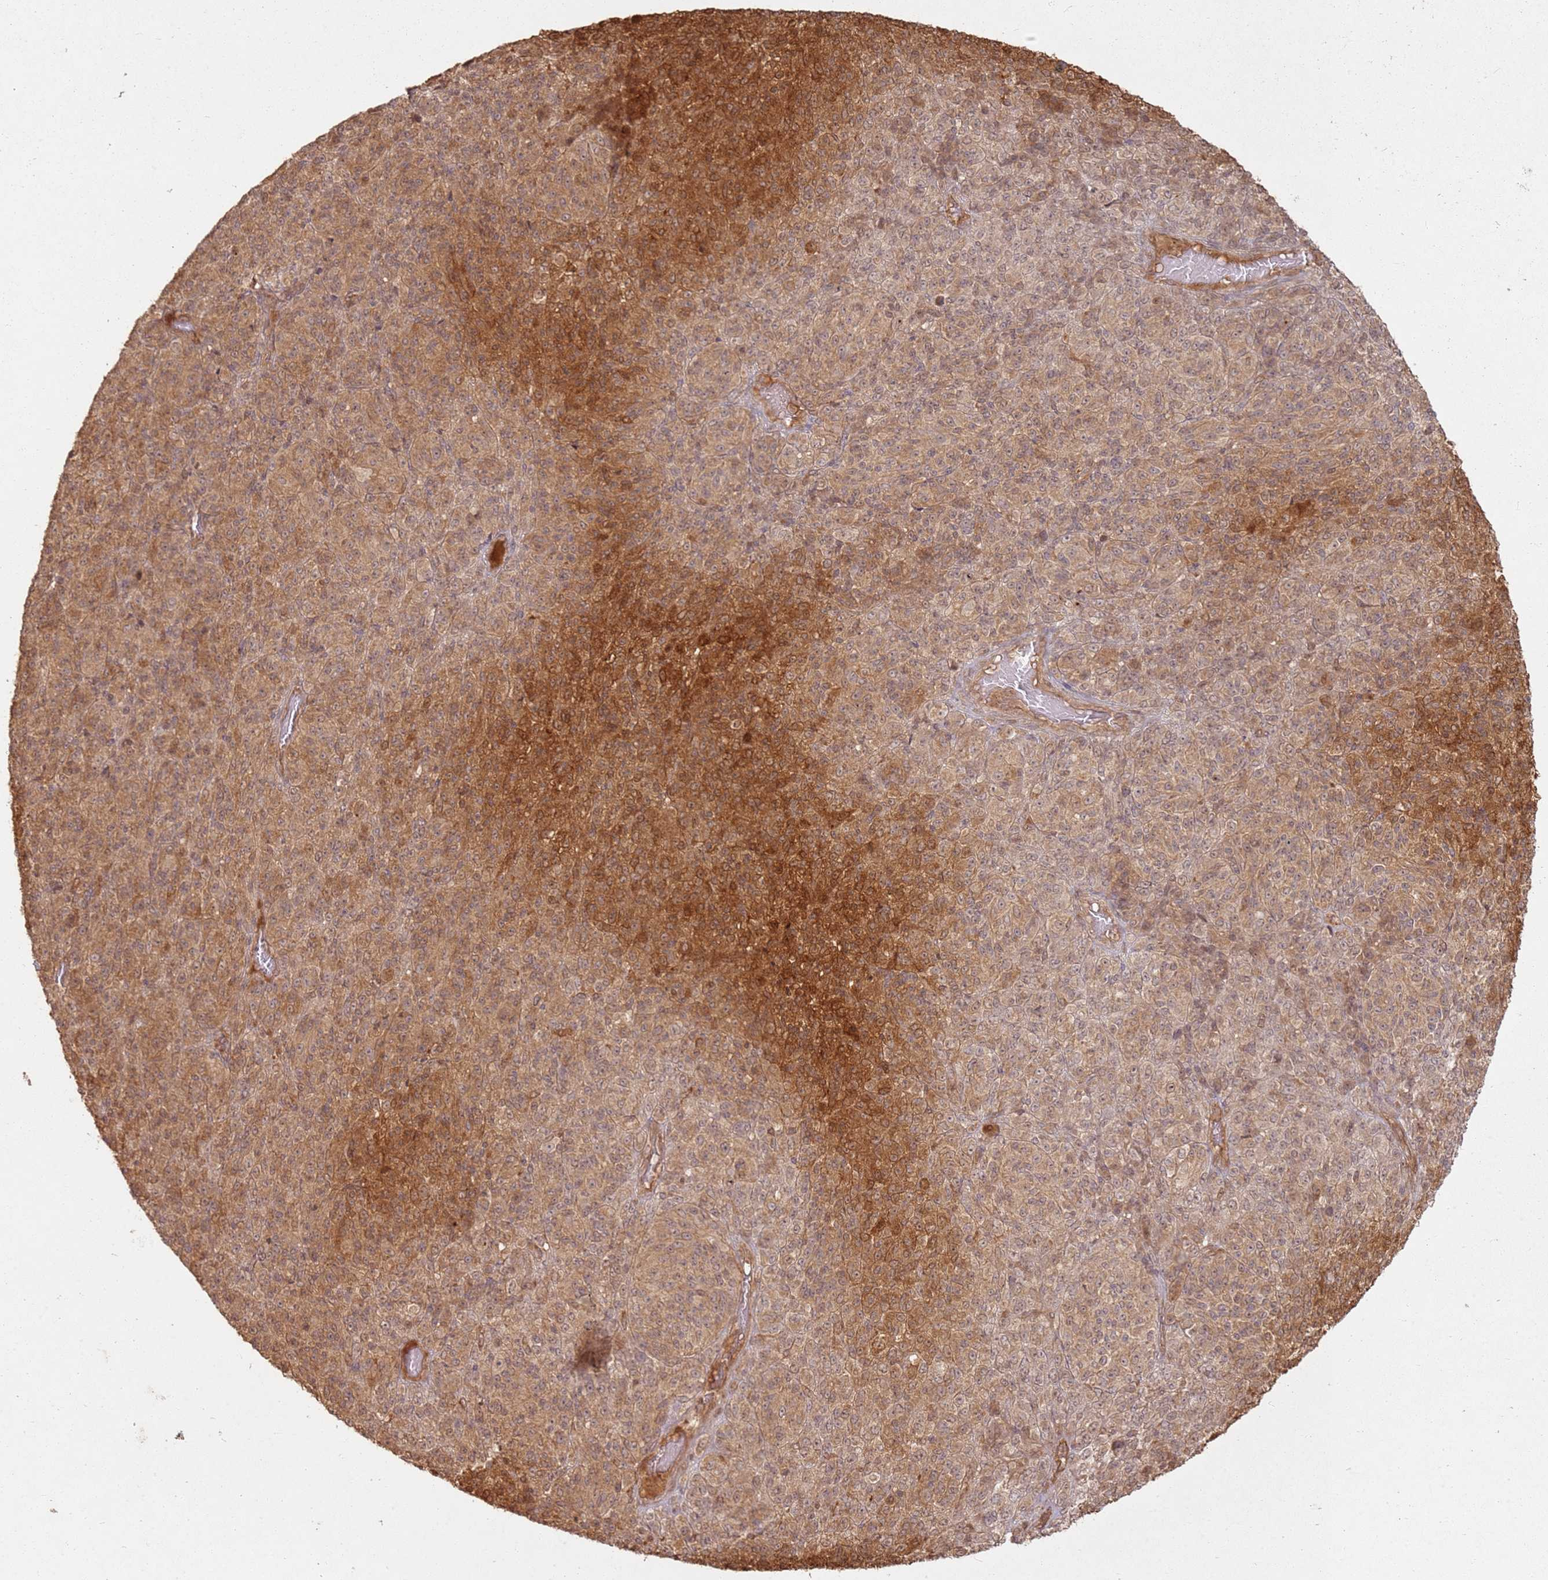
{"staining": {"intensity": "moderate", "quantity": "25%-75%", "location": "cytoplasmic/membranous"}, "tissue": "melanoma", "cell_type": "Tumor cells", "image_type": "cancer", "snomed": [{"axis": "morphology", "description": "Malignant melanoma, Metastatic site"}, {"axis": "topography", "description": "Brain"}], "caption": "Immunohistochemistry image of neoplastic tissue: human malignant melanoma (metastatic site) stained using immunohistochemistry (IHC) displays medium levels of moderate protein expression localized specifically in the cytoplasmic/membranous of tumor cells, appearing as a cytoplasmic/membranous brown color.", "gene": "ZNF776", "patient": {"sex": "female", "age": 56}}